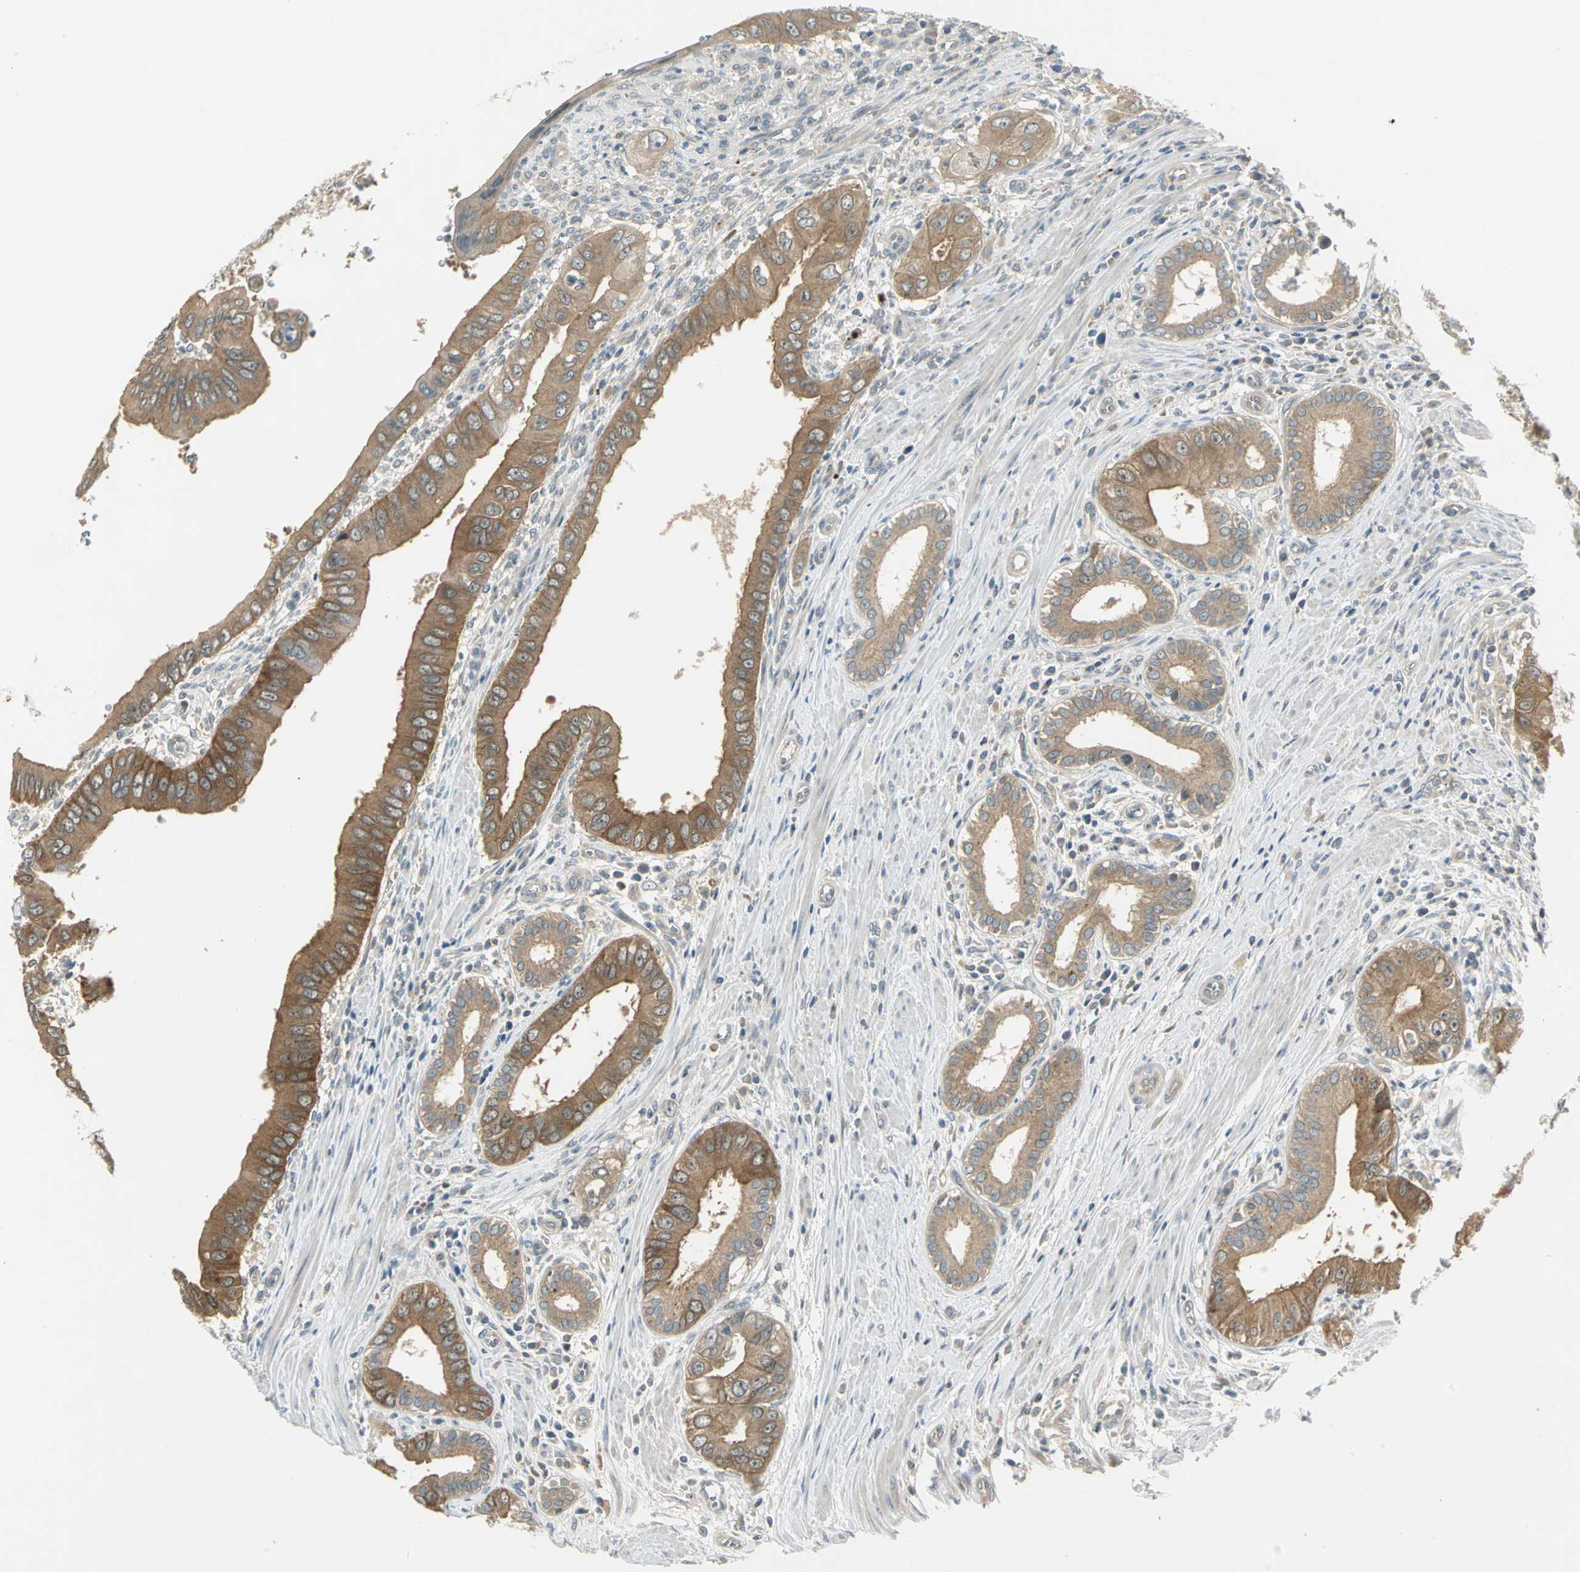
{"staining": {"intensity": "moderate", "quantity": ">75%", "location": "cytoplasmic/membranous"}, "tissue": "pancreatic cancer", "cell_type": "Tumor cells", "image_type": "cancer", "snomed": [{"axis": "morphology", "description": "Normal tissue, NOS"}, {"axis": "topography", "description": "Lymph node"}], "caption": "Immunohistochemistry photomicrograph of neoplastic tissue: human pancreatic cancer stained using IHC shows medium levels of moderate protein expression localized specifically in the cytoplasmic/membranous of tumor cells, appearing as a cytoplasmic/membranous brown color.", "gene": "PRKAA1", "patient": {"sex": "male", "age": 50}}